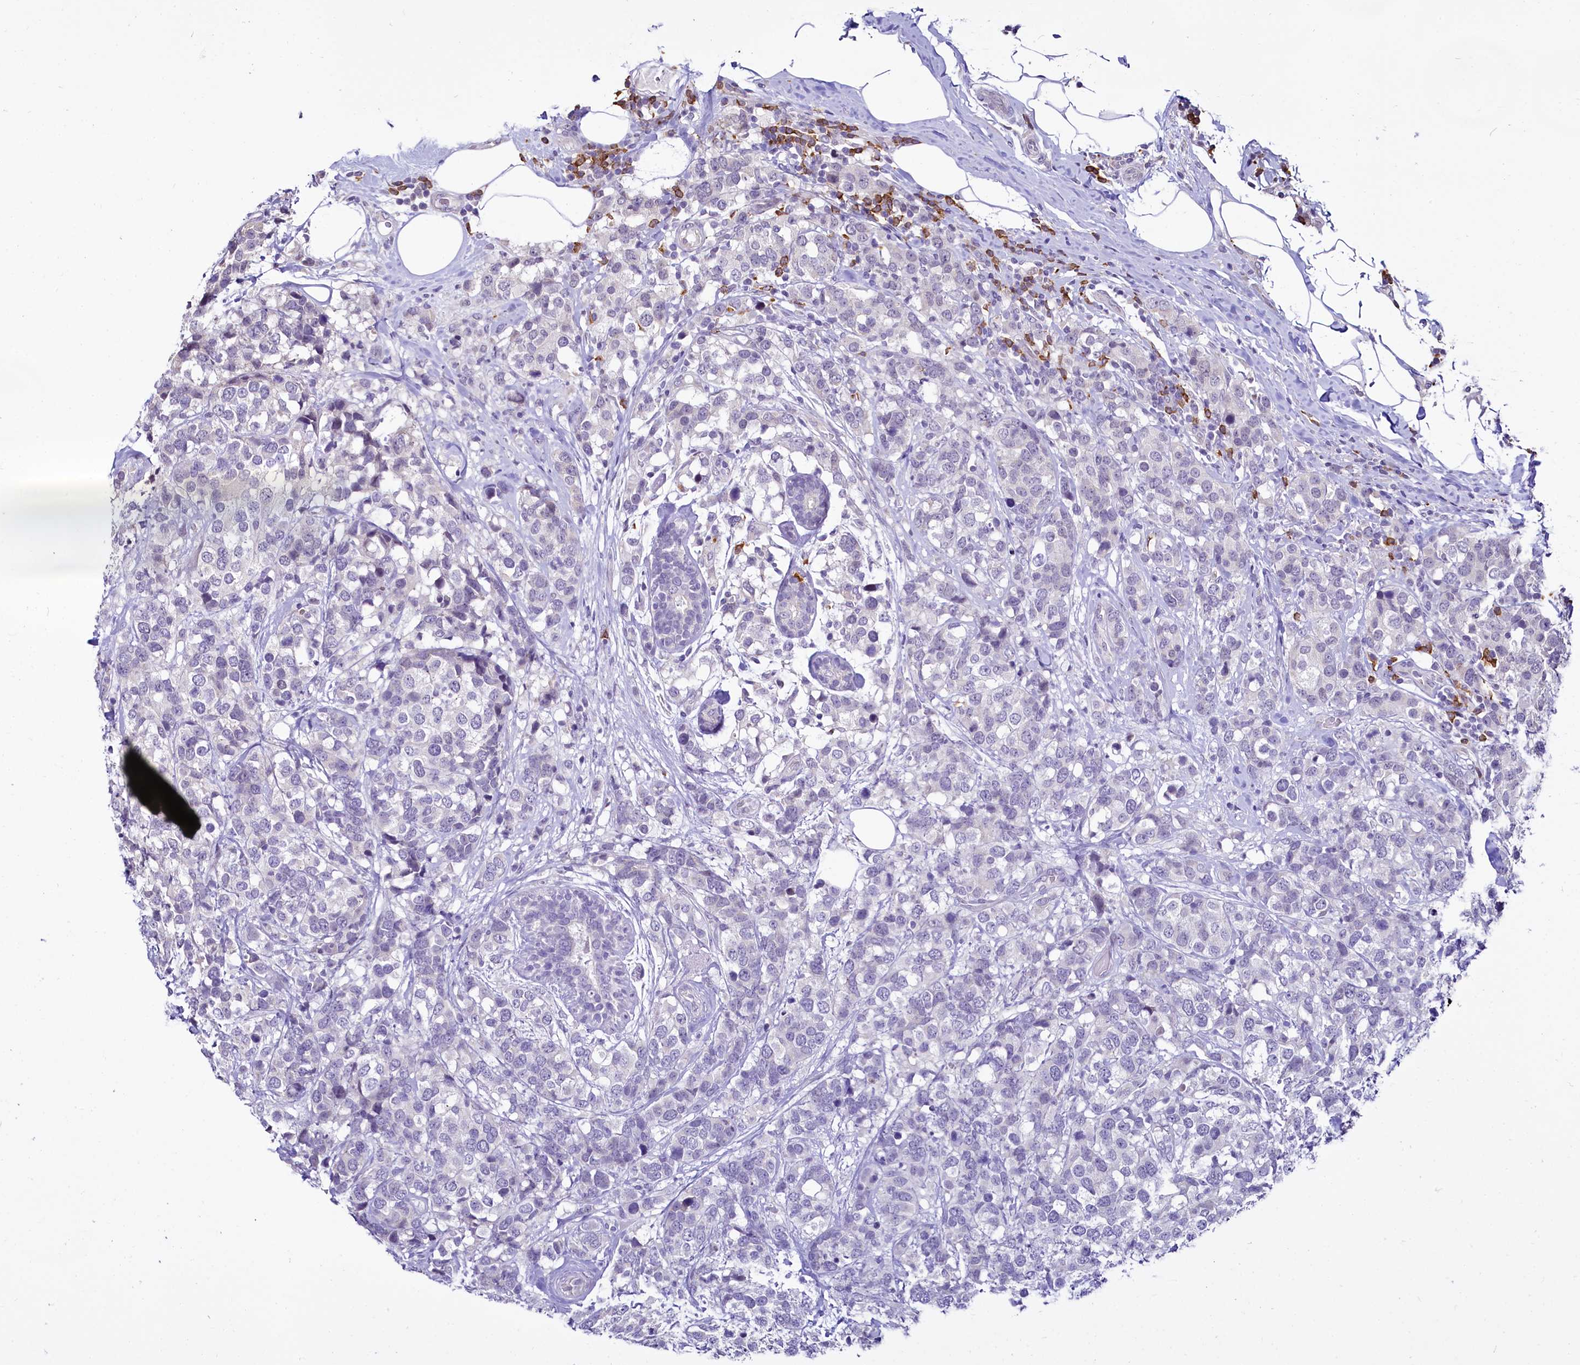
{"staining": {"intensity": "negative", "quantity": "none", "location": "none"}, "tissue": "breast cancer", "cell_type": "Tumor cells", "image_type": "cancer", "snomed": [{"axis": "morphology", "description": "Lobular carcinoma"}, {"axis": "topography", "description": "Breast"}], "caption": "There is no significant expression in tumor cells of breast lobular carcinoma.", "gene": "BANK1", "patient": {"sex": "female", "age": 59}}